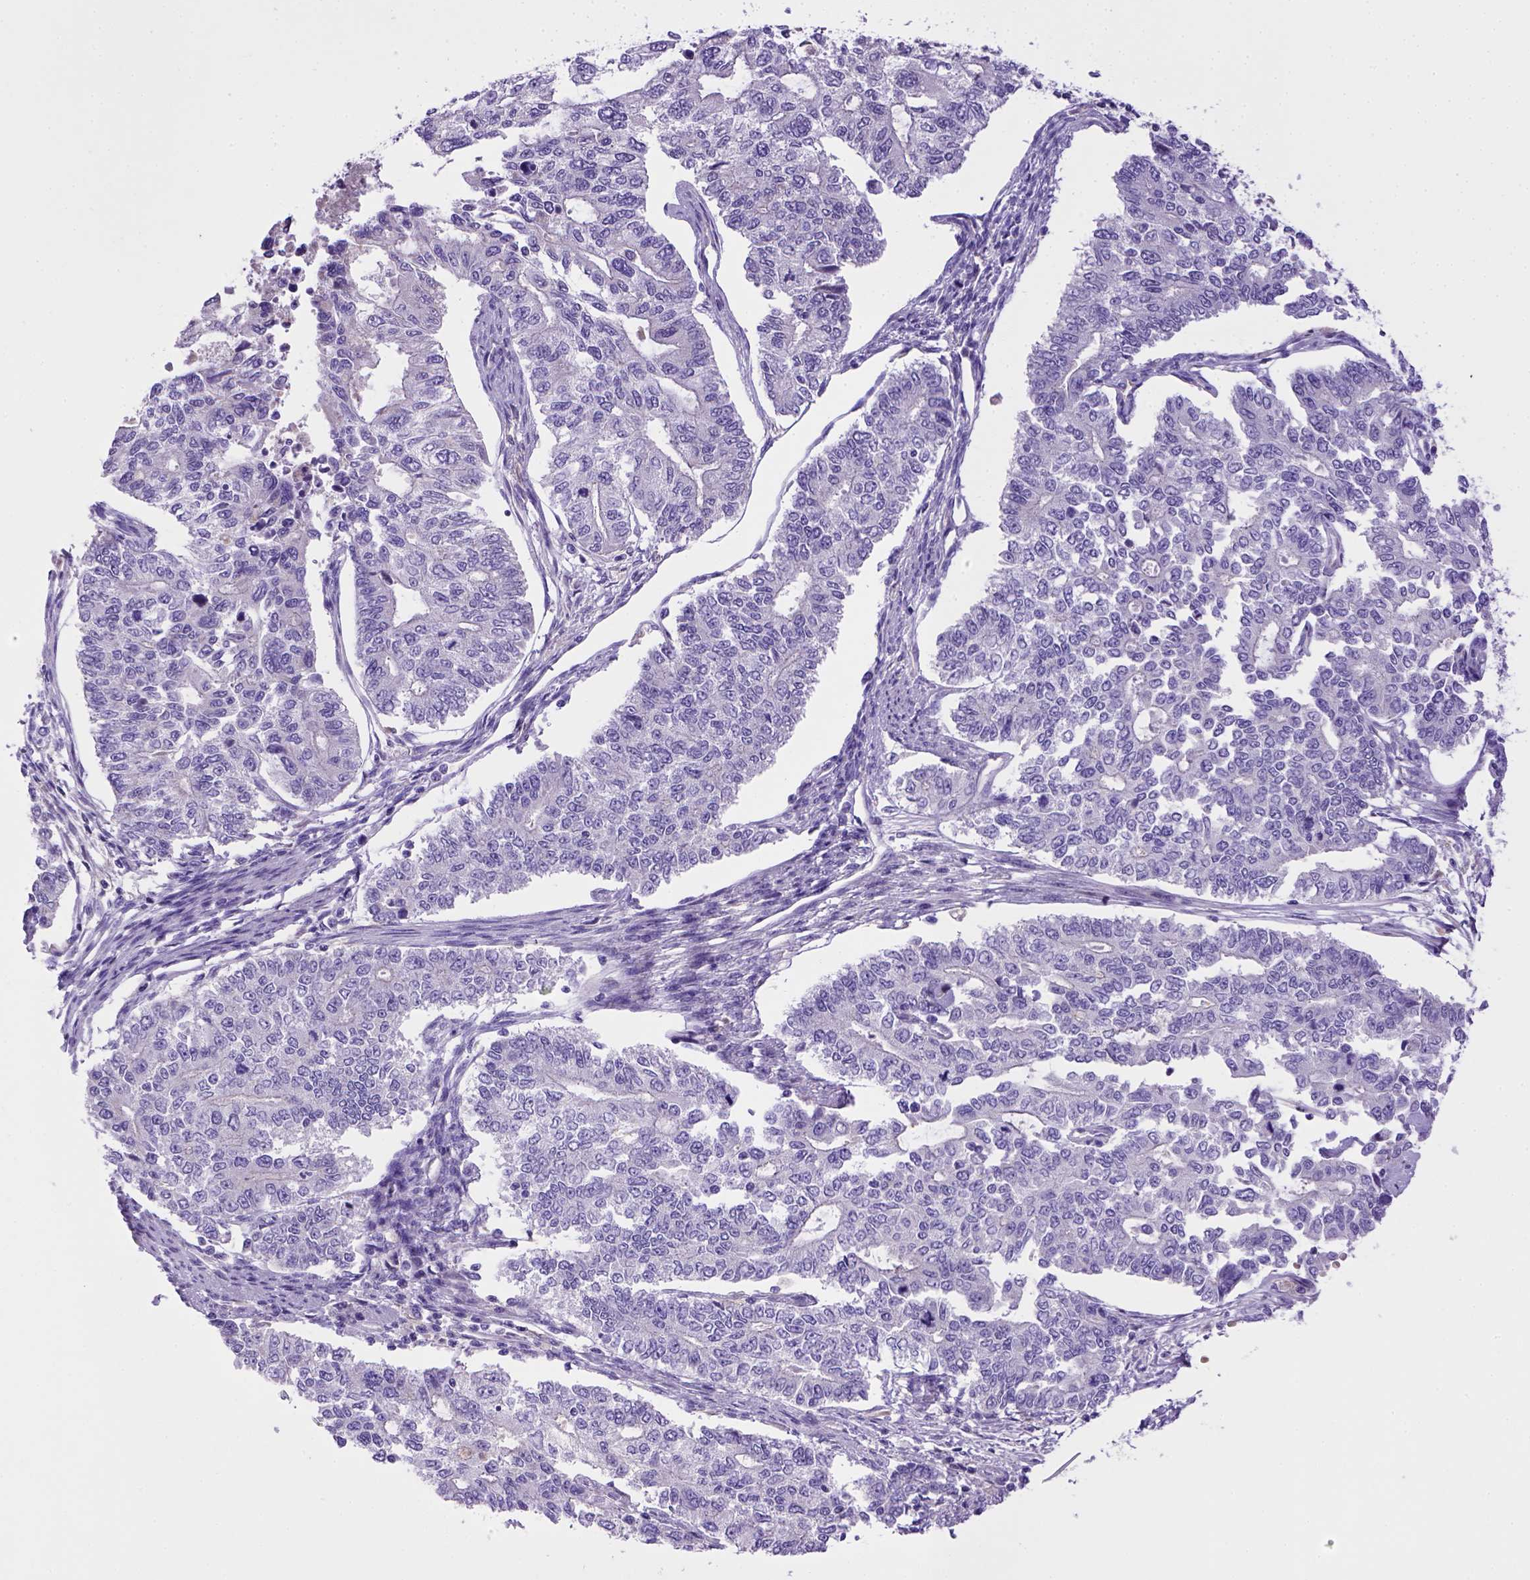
{"staining": {"intensity": "negative", "quantity": "none", "location": "none"}, "tissue": "endometrial cancer", "cell_type": "Tumor cells", "image_type": "cancer", "snomed": [{"axis": "morphology", "description": "Adenocarcinoma, NOS"}, {"axis": "topography", "description": "Uterus"}], "caption": "The image demonstrates no significant positivity in tumor cells of endometrial cancer (adenocarcinoma).", "gene": "BAAT", "patient": {"sex": "female", "age": 59}}